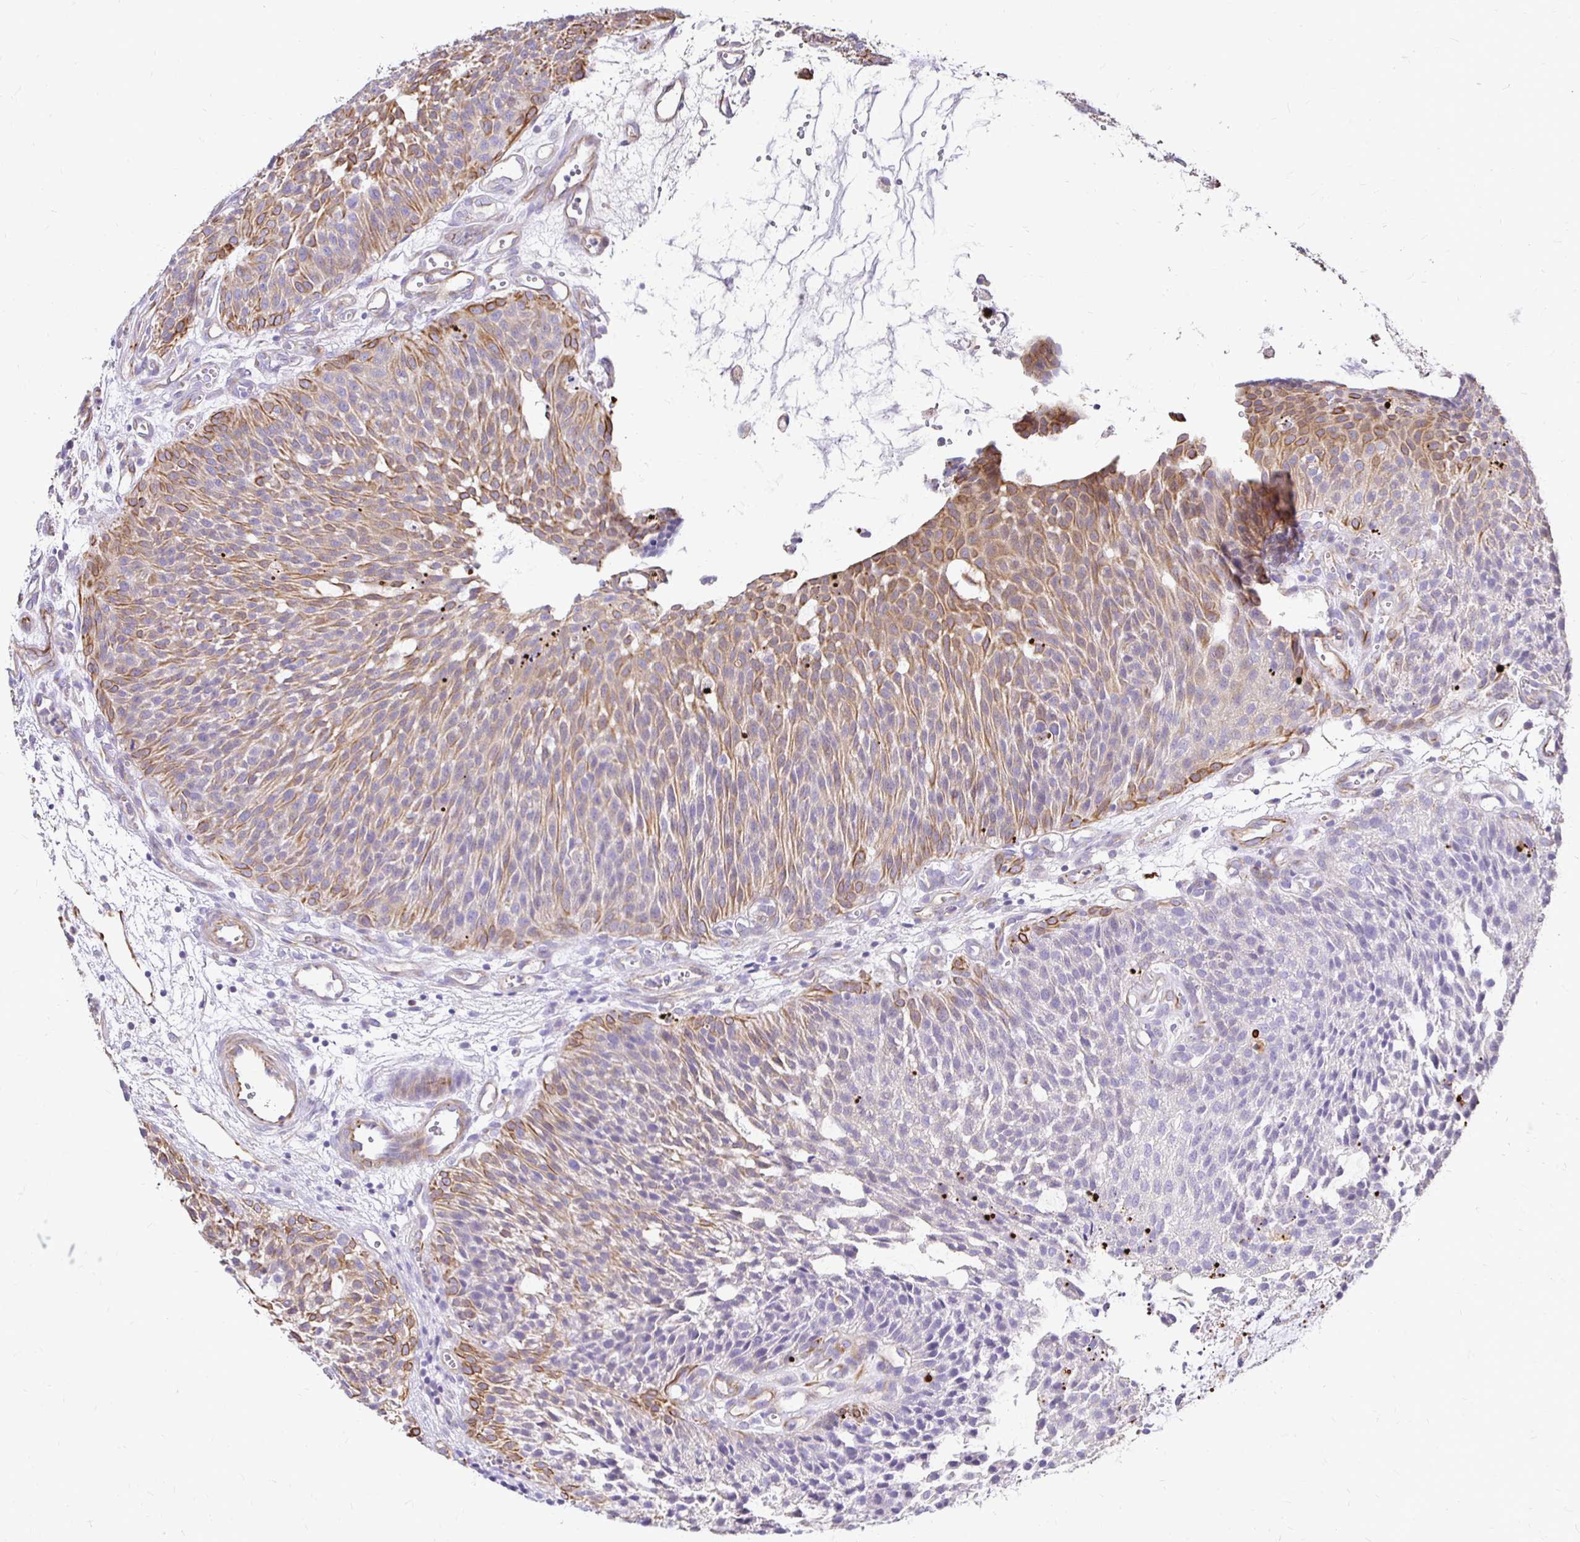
{"staining": {"intensity": "moderate", "quantity": "25%-75%", "location": "cytoplasmic/membranous"}, "tissue": "urothelial cancer", "cell_type": "Tumor cells", "image_type": "cancer", "snomed": [{"axis": "morphology", "description": "Urothelial carcinoma, NOS"}, {"axis": "topography", "description": "Urinary bladder"}], "caption": "High-magnification brightfield microscopy of urothelial cancer stained with DAB (3,3'-diaminobenzidine) (brown) and counterstained with hematoxylin (blue). tumor cells exhibit moderate cytoplasmic/membranous expression is seen in approximately25%-75% of cells. The staining was performed using DAB (3,3'-diaminobenzidine) to visualize the protein expression in brown, while the nuclei were stained in blue with hematoxylin (Magnification: 20x).", "gene": "TAF1D", "patient": {"sex": "male", "age": 84}}